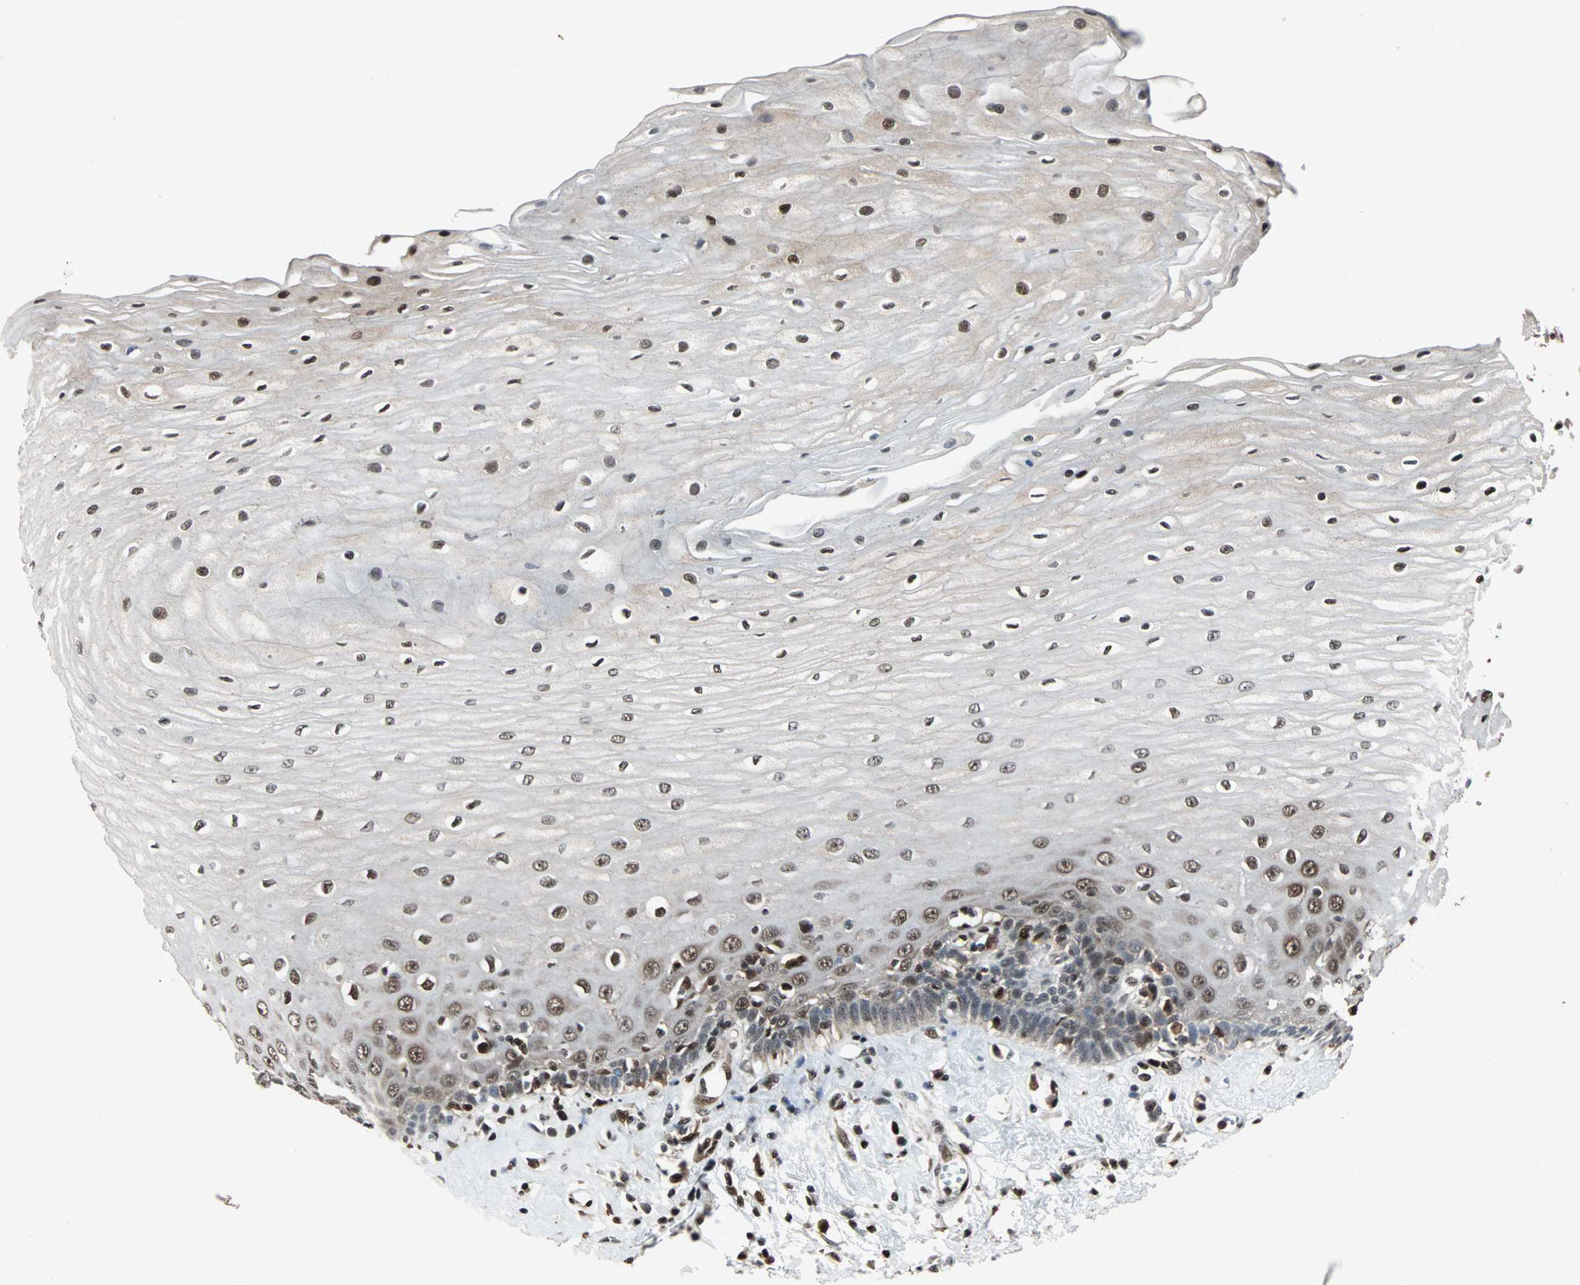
{"staining": {"intensity": "strong", "quantity": ">75%", "location": "cytoplasmic/membranous,nuclear"}, "tissue": "esophagus", "cell_type": "Squamous epithelial cells", "image_type": "normal", "snomed": [{"axis": "morphology", "description": "Normal tissue, NOS"}, {"axis": "morphology", "description": "Squamous cell carcinoma, NOS"}, {"axis": "topography", "description": "Esophagus"}], "caption": "Immunohistochemistry of unremarkable esophagus shows high levels of strong cytoplasmic/membranous,nuclear expression in approximately >75% of squamous epithelial cells.", "gene": "ACLY", "patient": {"sex": "male", "age": 65}}